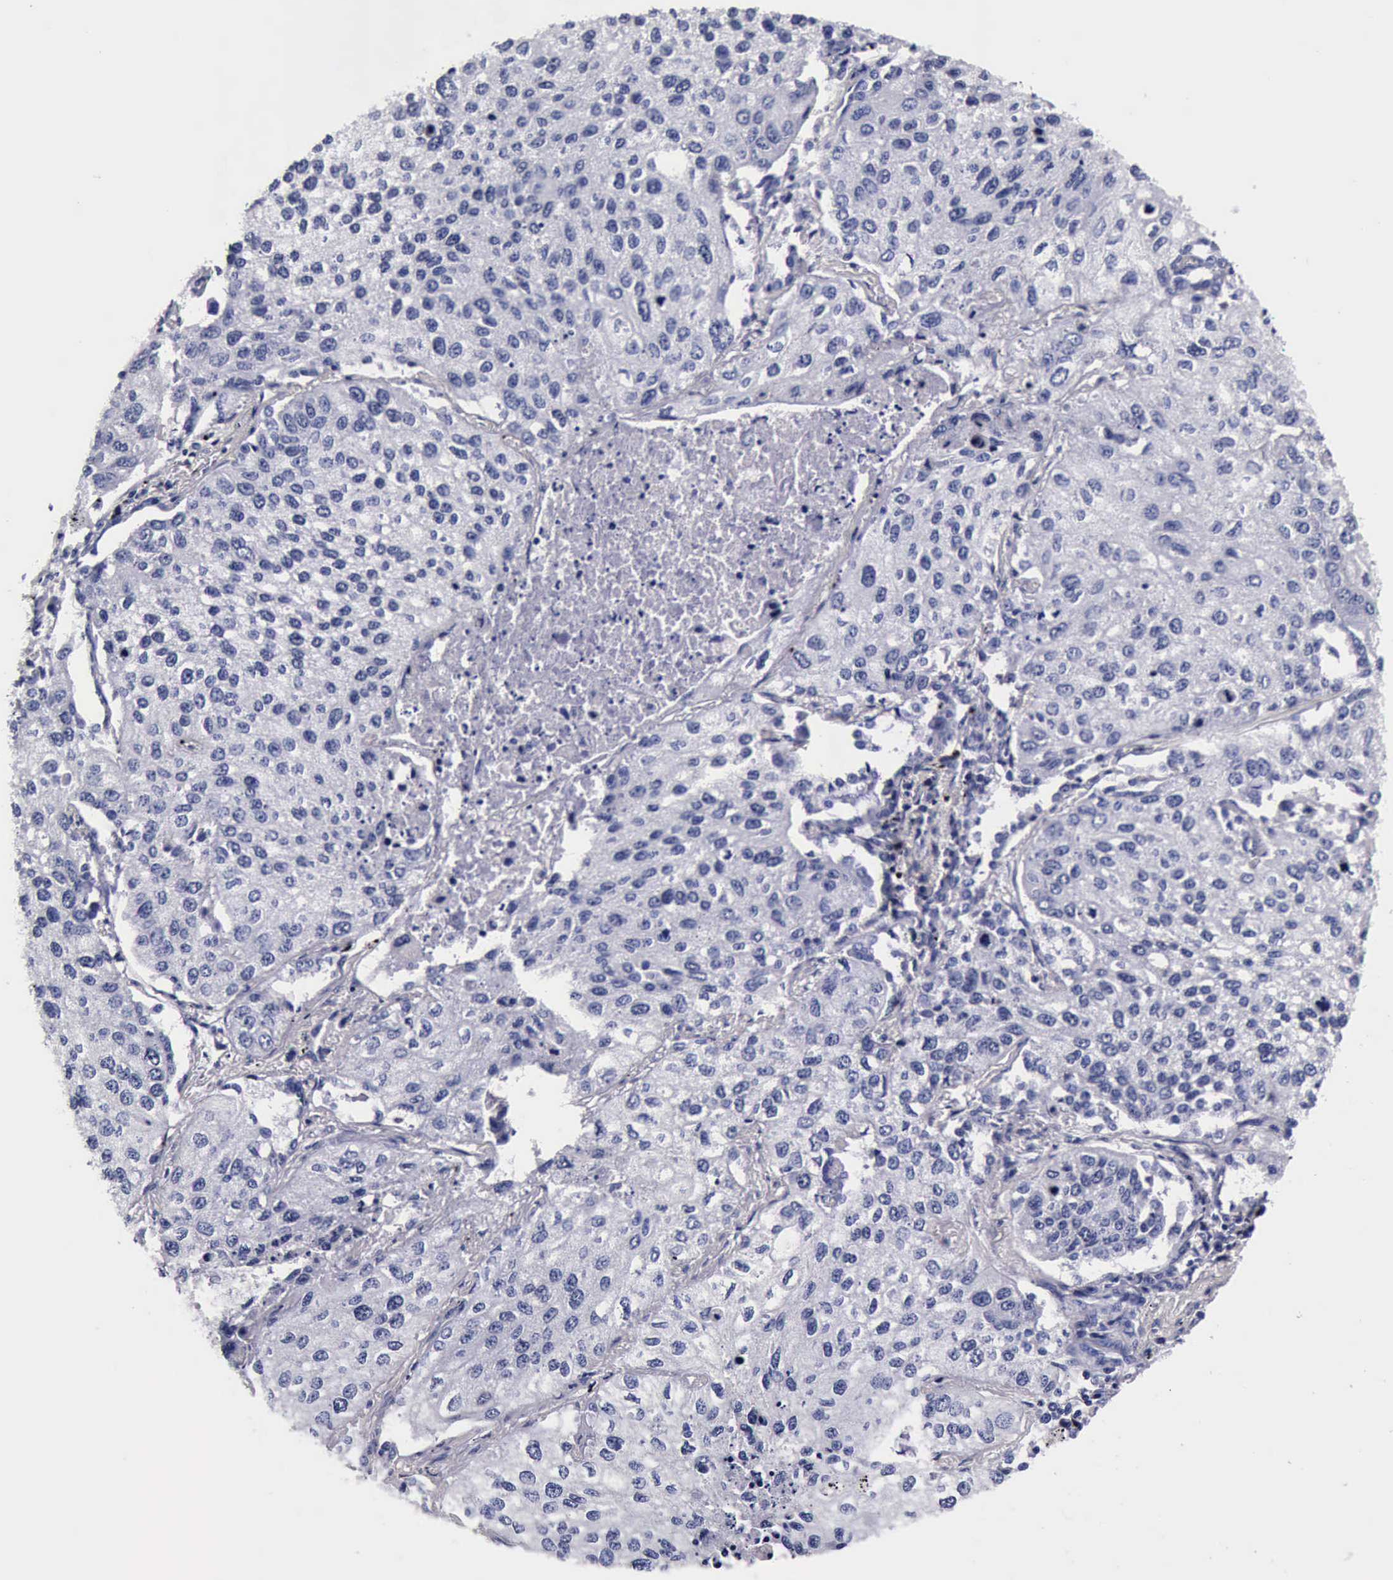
{"staining": {"intensity": "negative", "quantity": "none", "location": "none"}, "tissue": "lung cancer", "cell_type": "Tumor cells", "image_type": "cancer", "snomed": [{"axis": "morphology", "description": "Squamous cell carcinoma, NOS"}, {"axis": "topography", "description": "Lung"}], "caption": "A histopathology image of lung cancer (squamous cell carcinoma) stained for a protein demonstrates no brown staining in tumor cells.", "gene": "IAPP", "patient": {"sex": "male", "age": 75}}